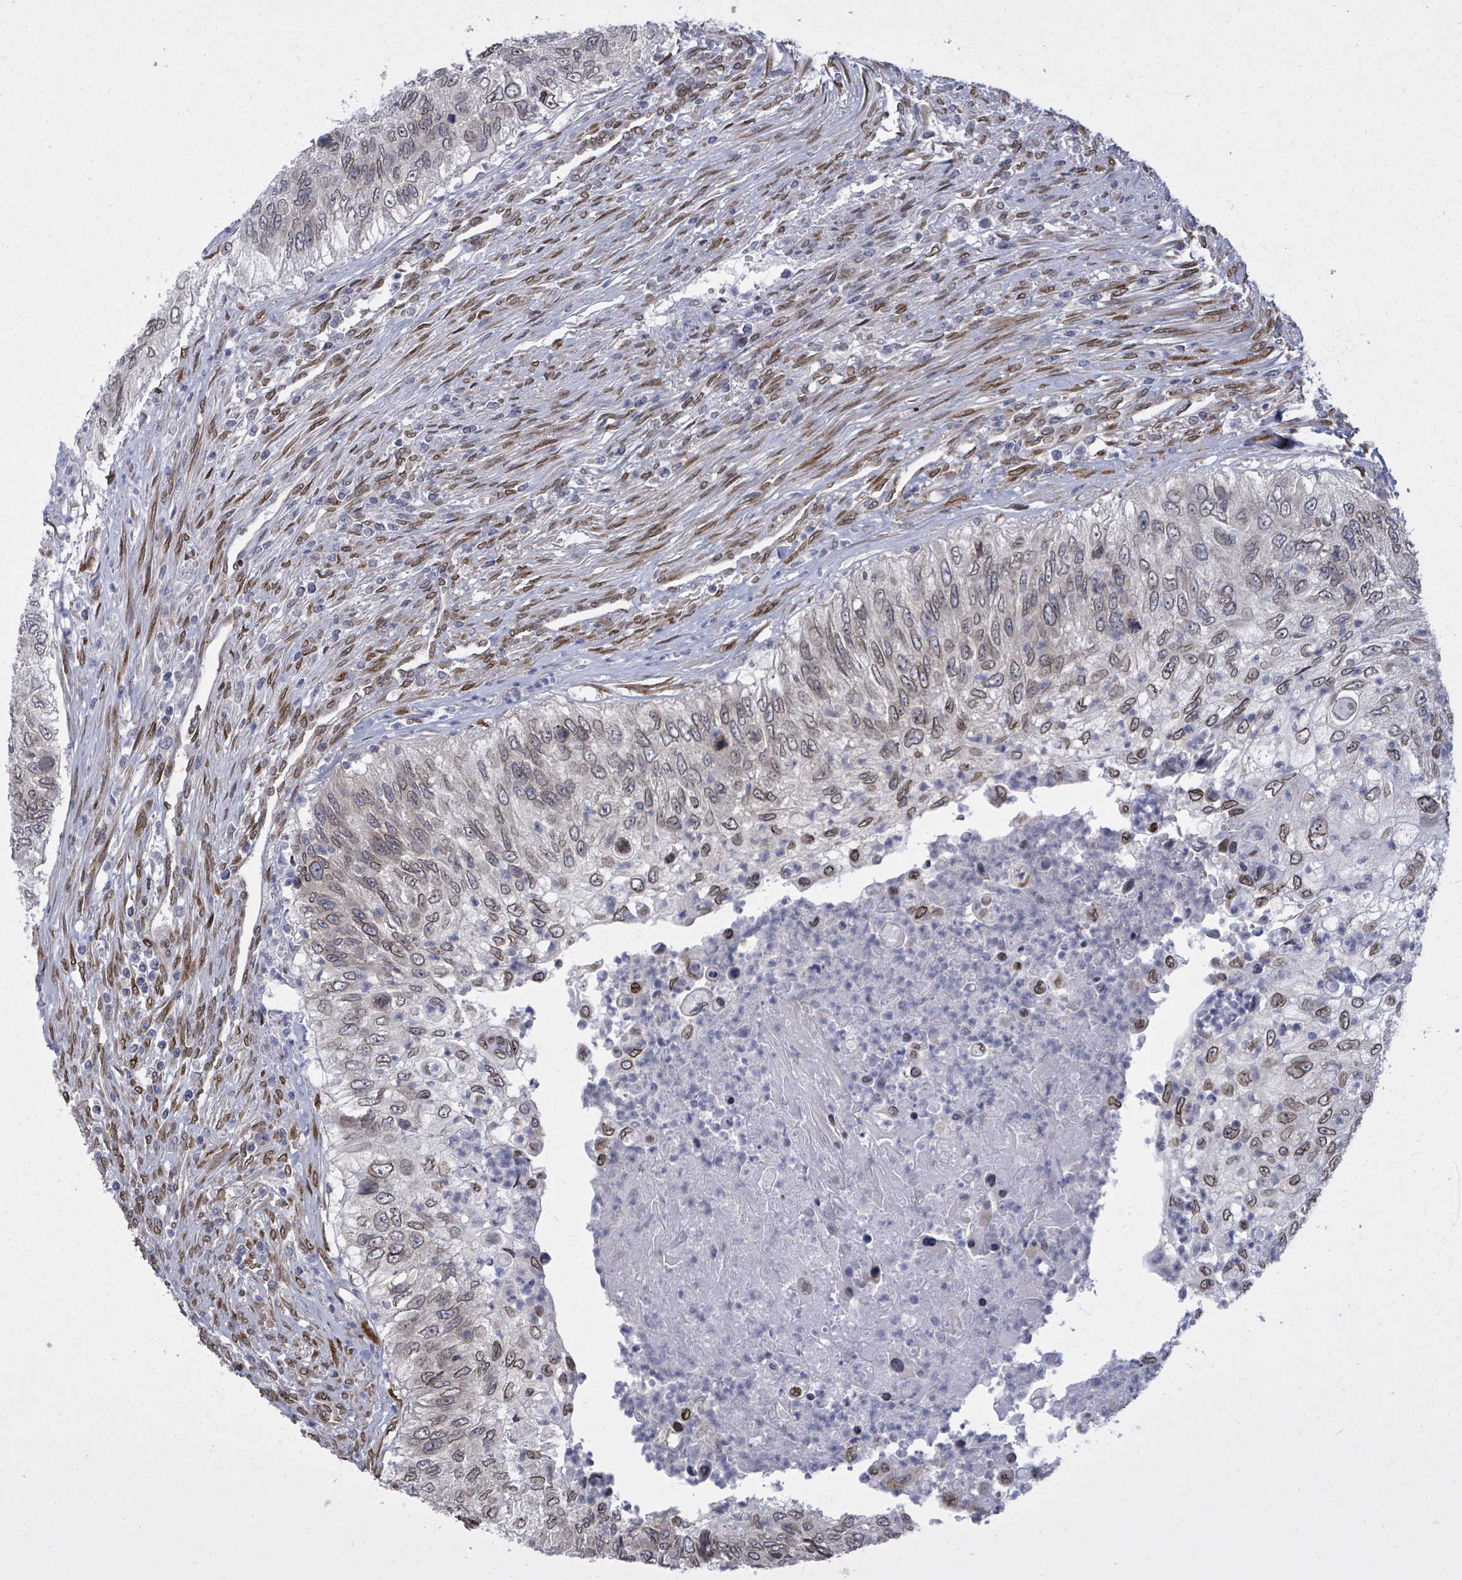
{"staining": {"intensity": "moderate", "quantity": "25%-75%", "location": "cytoplasmic/membranous,nuclear"}, "tissue": "urothelial cancer", "cell_type": "Tumor cells", "image_type": "cancer", "snomed": [{"axis": "morphology", "description": "Urothelial carcinoma, High grade"}, {"axis": "topography", "description": "Urinary bladder"}], "caption": "This is an image of immunohistochemistry staining of high-grade urothelial carcinoma, which shows moderate expression in the cytoplasmic/membranous and nuclear of tumor cells.", "gene": "ARFGAP1", "patient": {"sex": "female", "age": 60}}